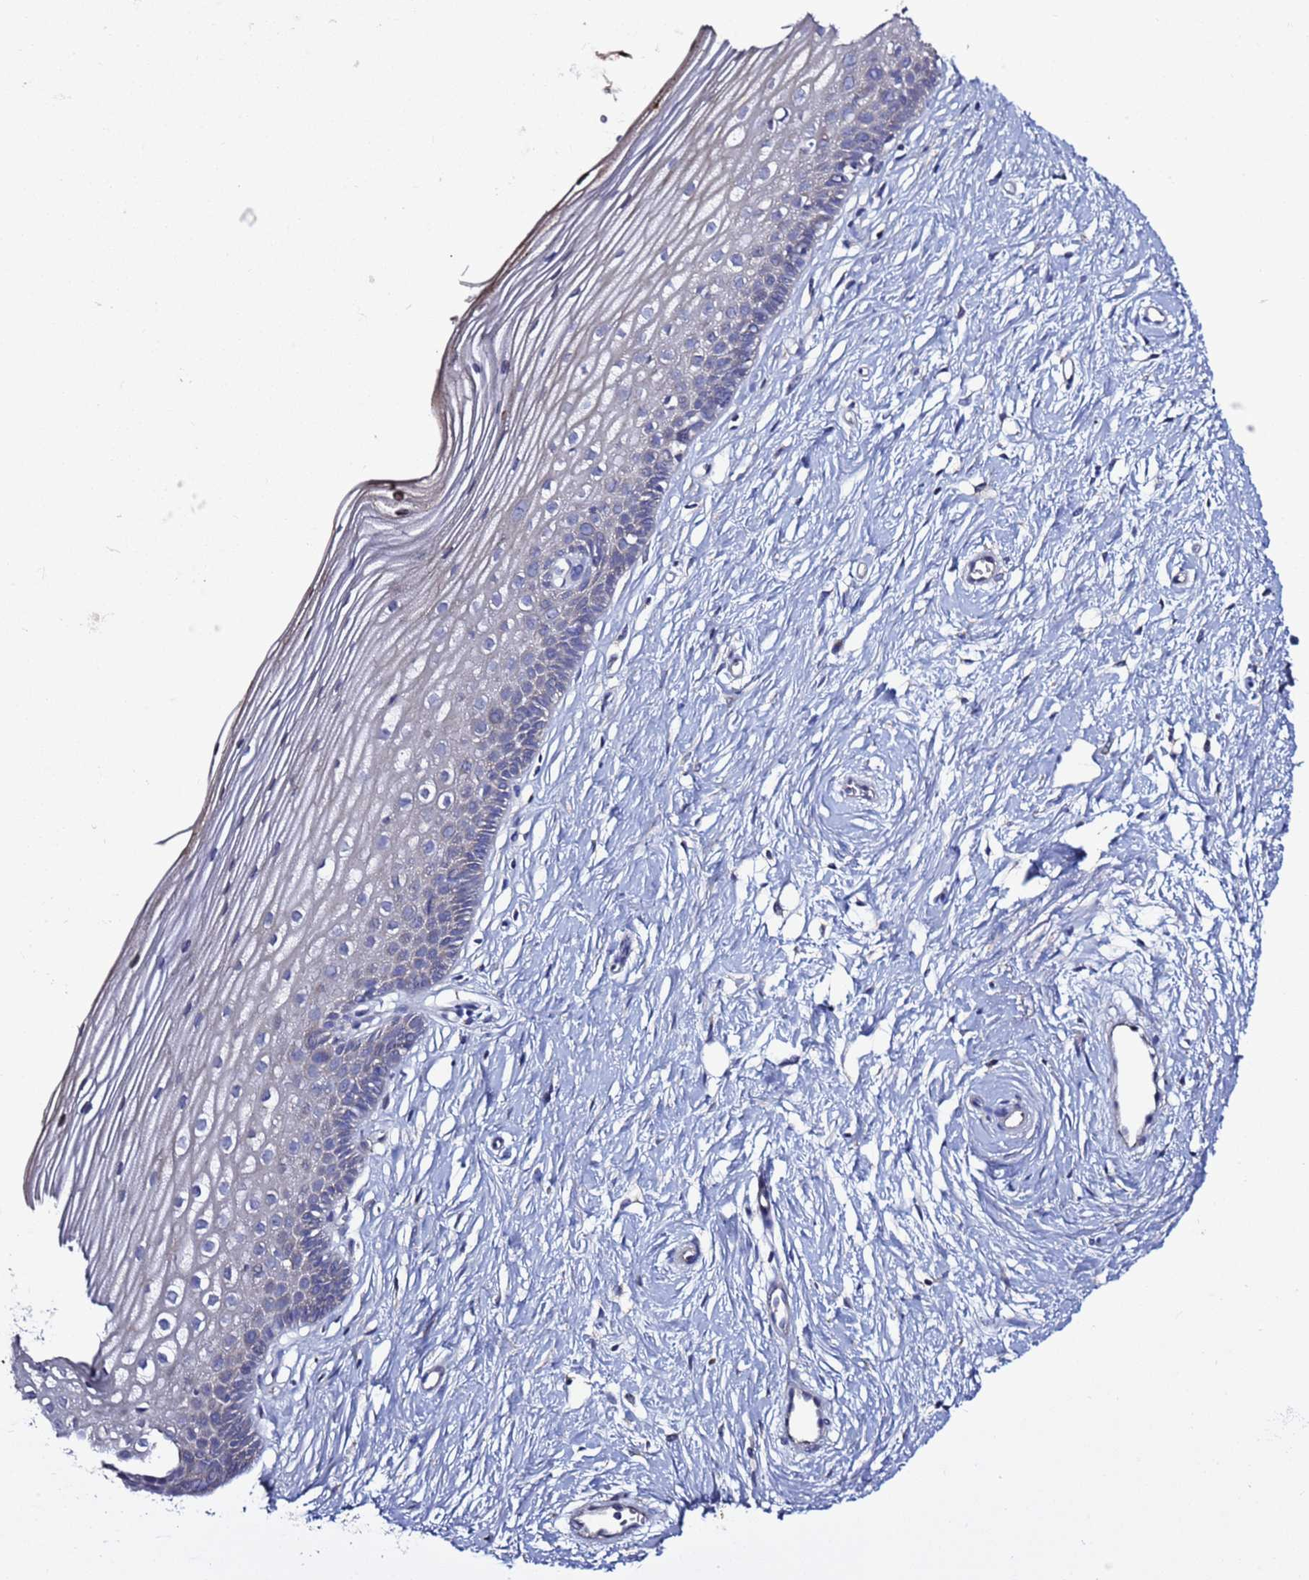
{"staining": {"intensity": "negative", "quantity": "none", "location": "none"}, "tissue": "cervix", "cell_type": "Glandular cells", "image_type": "normal", "snomed": [{"axis": "morphology", "description": "Normal tissue, NOS"}, {"axis": "topography", "description": "Cervix"}], "caption": "Immunohistochemistry image of benign cervix: cervix stained with DAB (3,3'-diaminobenzidine) displays no significant protein staining in glandular cells.", "gene": "RABL2A", "patient": {"sex": "female", "age": 40}}